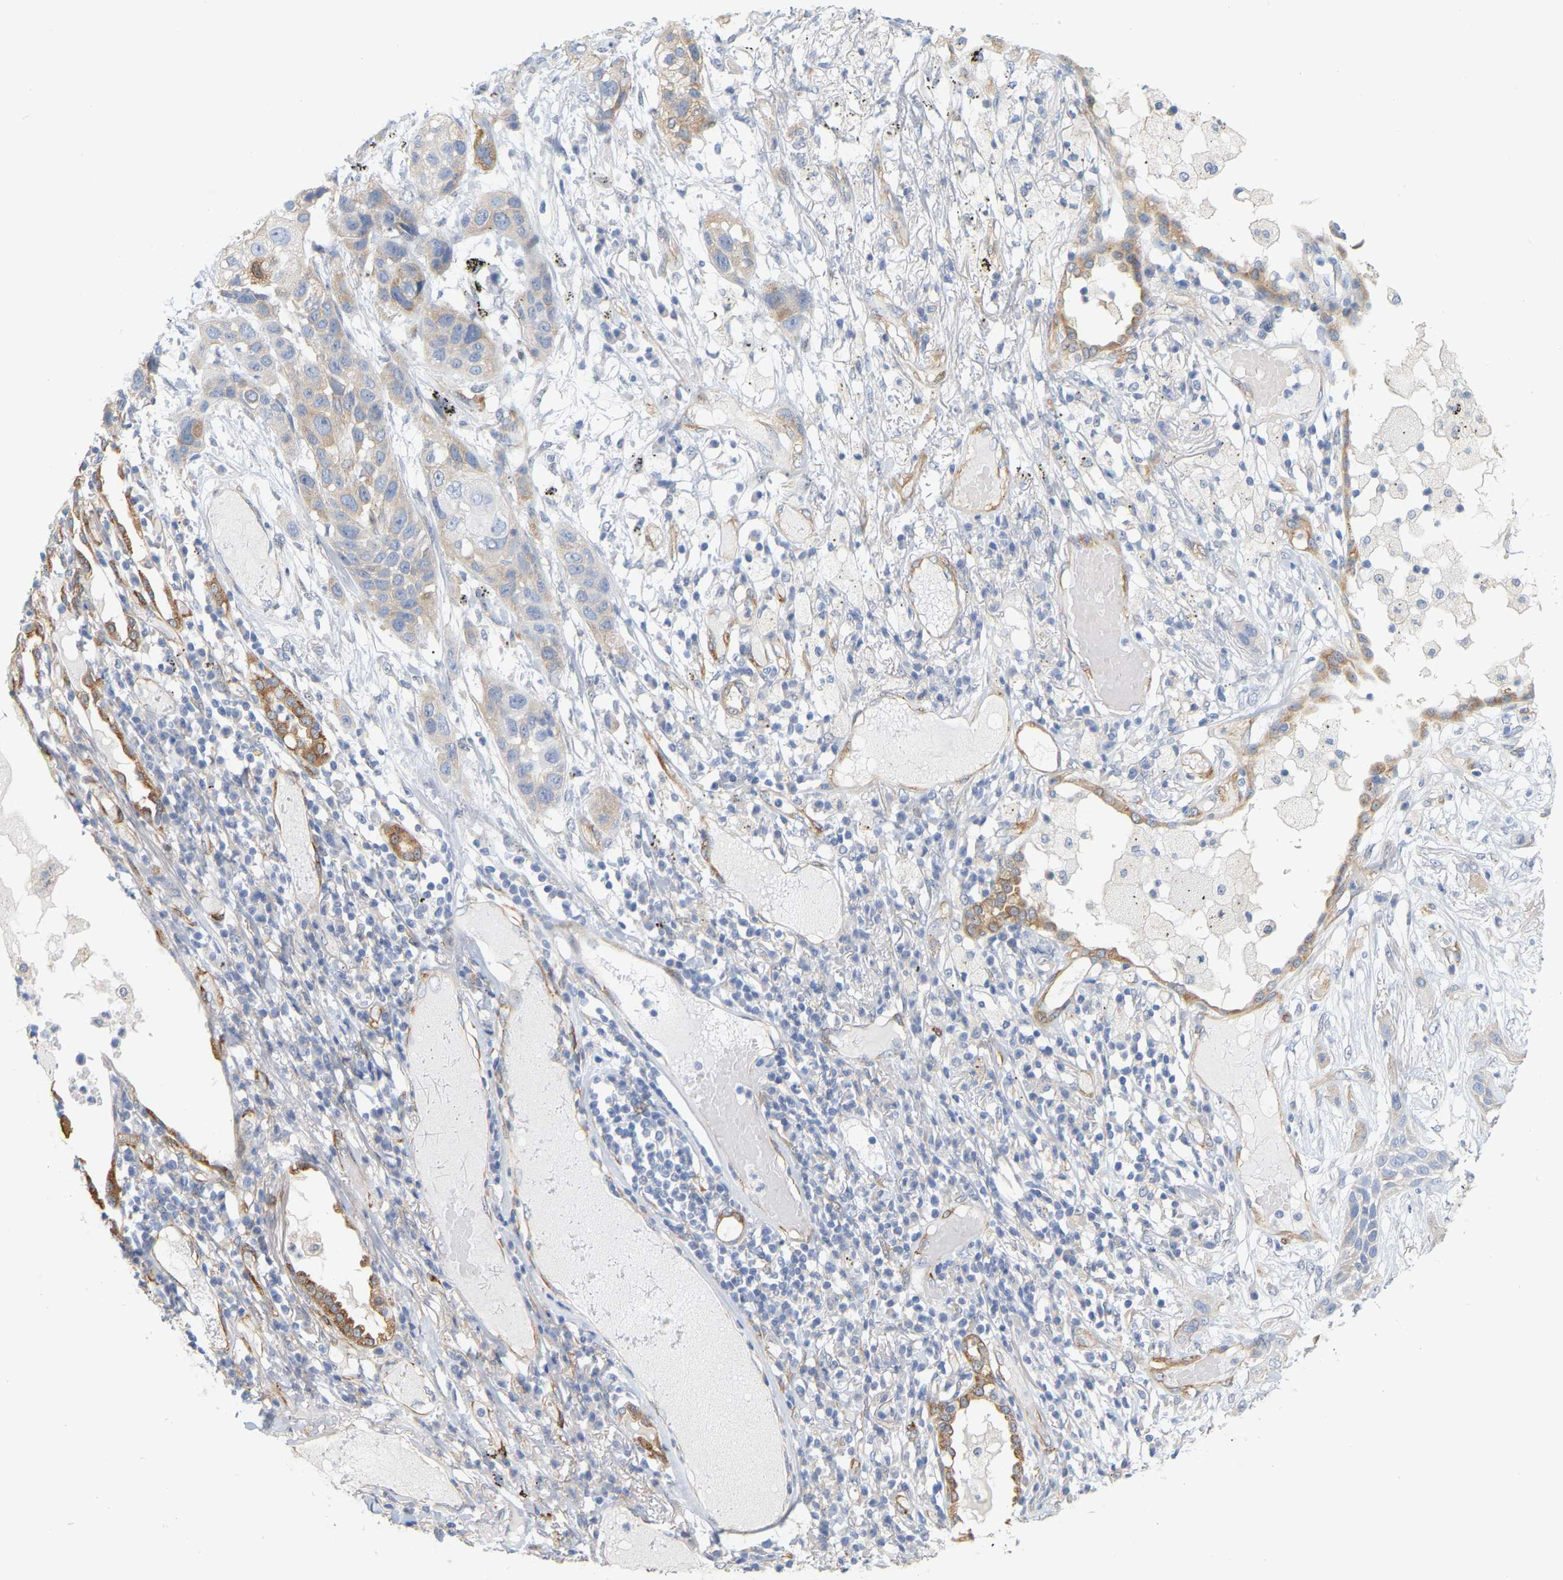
{"staining": {"intensity": "weak", "quantity": "<25%", "location": "cytoplasmic/membranous"}, "tissue": "lung cancer", "cell_type": "Tumor cells", "image_type": "cancer", "snomed": [{"axis": "morphology", "description": "Squamous cell carcinoma, NOS"}, {"axis": "topography", "description": "Lung"}], "caption": "Photomicrograph shows no protein expression in tumor cells of squamous cell carcinoma (lung) tissue.", "gene": "RAPH1", "patient": {"sex": "male", "age": 71}}